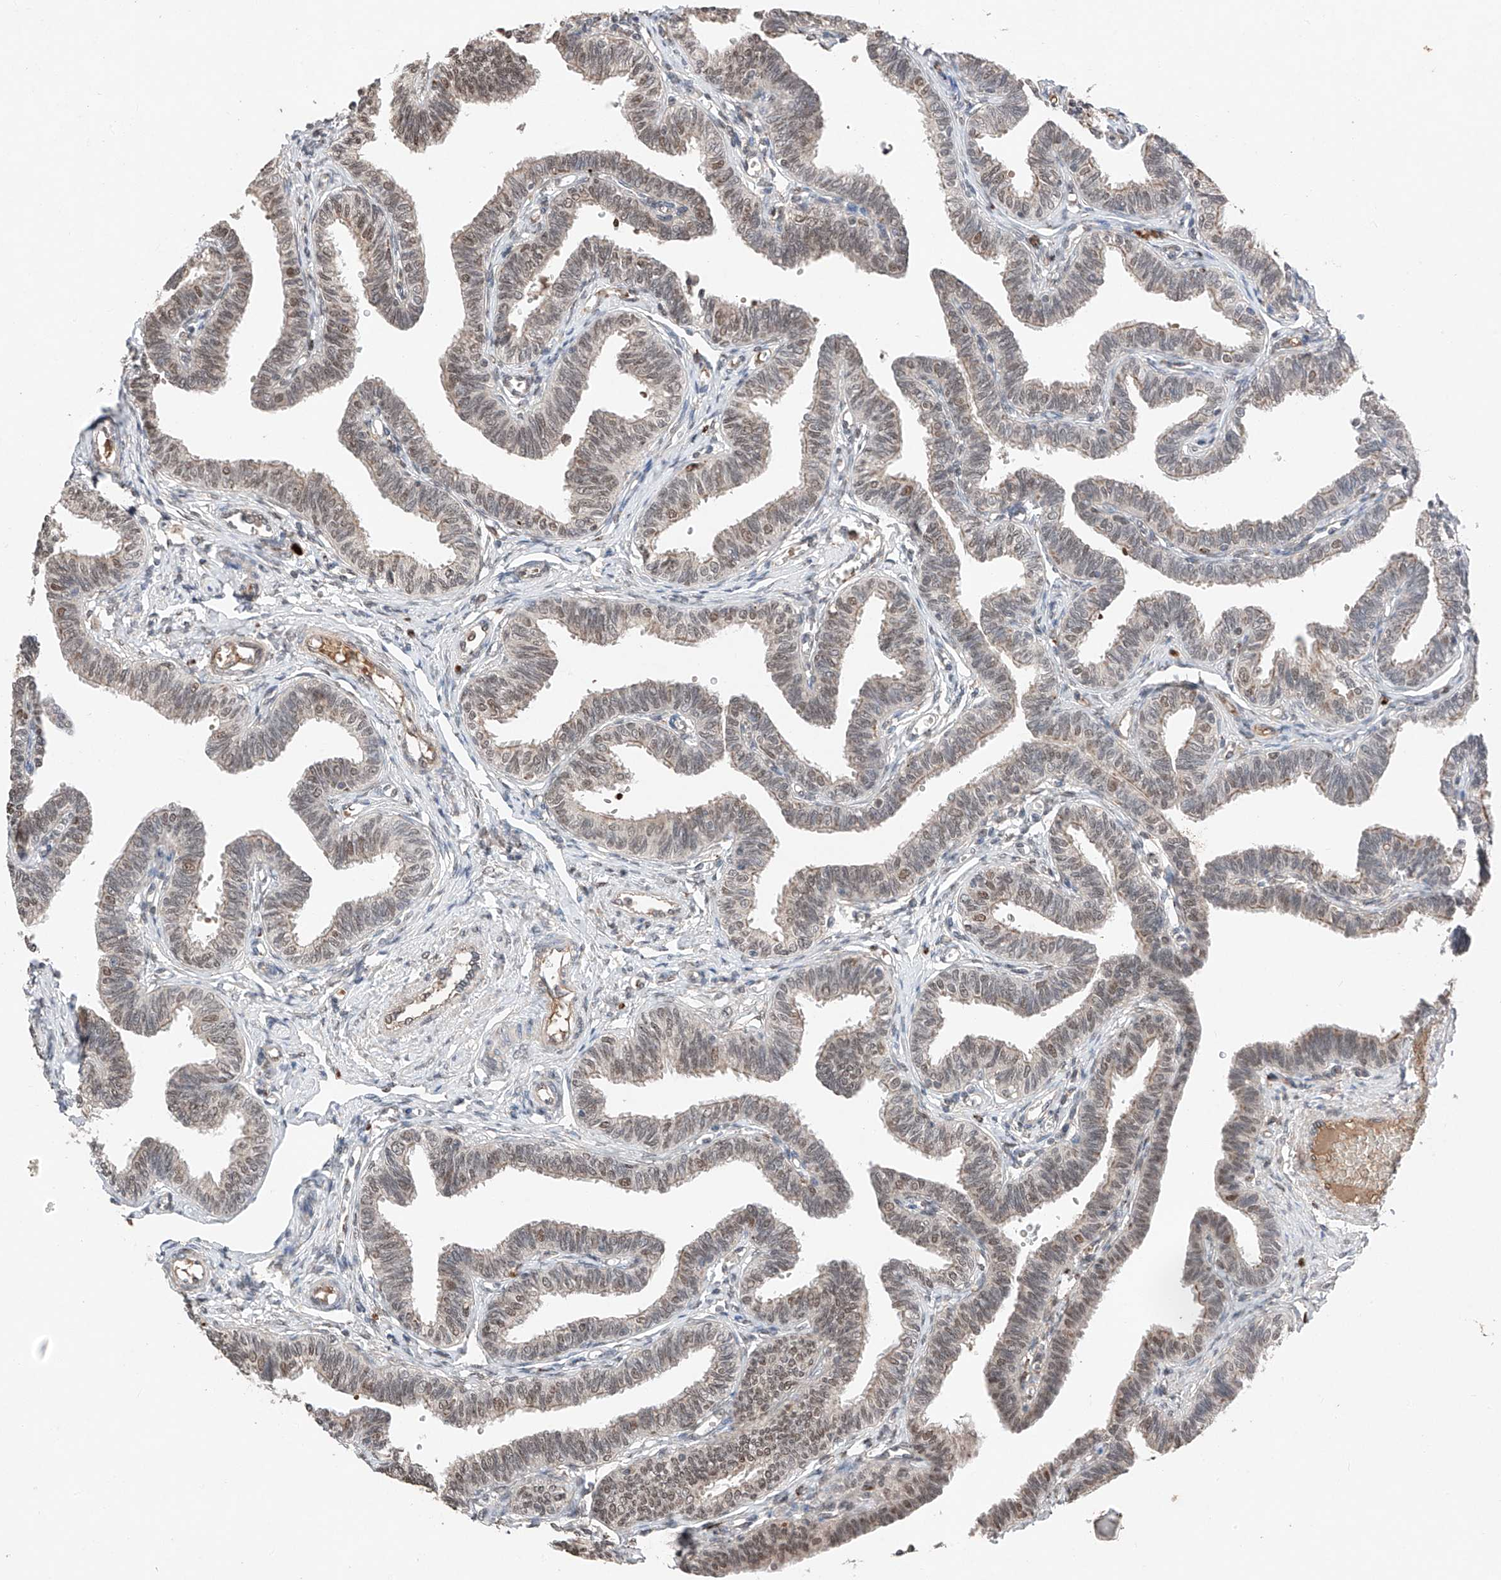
{"staining": {"intensity": "weak", "quantity": "25%-75%", "location": "cytoplasmic/membranous,nuclear"}, "tissue": "fallopian tube", "cell_type": "Glandular cells", "image_type": "normal", "snomed": [{"axis": "morphology", "description": "Normal tissue, NOS"}, {"axis": "topography", "description": "Fallopian tube"}, {"axis": "topography", "description": "Ovary"}], "caption": "A low amount of weak cytoplasmic/membranous,nuclear positivity is present in approximately 25%-75% of glandular cells in benign fallopian tube. The staining was performed using DAB, with brown indicating positive protein expression. Nuclei are stained blue with hematoxylin.", "gene": "TBX4", "patient": {"sex": "female", "age": 23}}